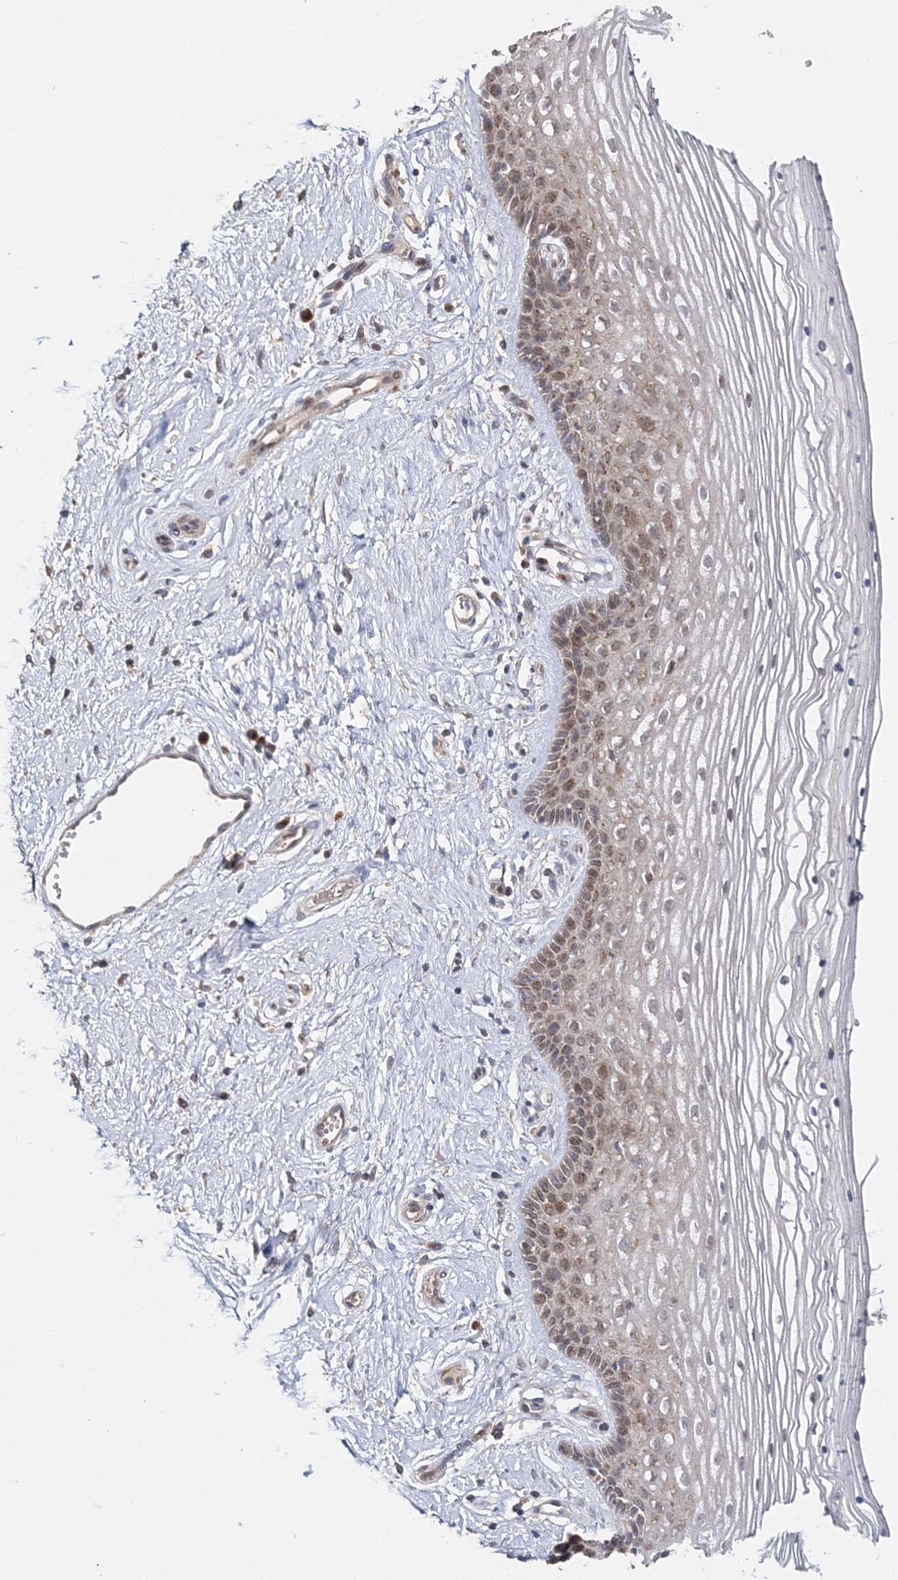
{"staining": {"intensity": "moderate", "quantity": "25%-75%", "location": "cytoplasmic/membranous"}, "tissue": "vagina", "cell_type": "Squamous epithelial cells", "image_type": "normal", "snomed": [{"axis": "morphology", "description": "Normal tissue, NOS"}, {"axis": "topography", "description": "Vagina"}], "caption": "Immunohistochemical staining of unremarkable human vagina reveals 25%-75% levels of moderate cytoplasmic/membranous protein staining in approximately 25%-75% of squamous epithelial cells.", "gene": "GJB5", "patient": {"sex": "female", "age": 46}}